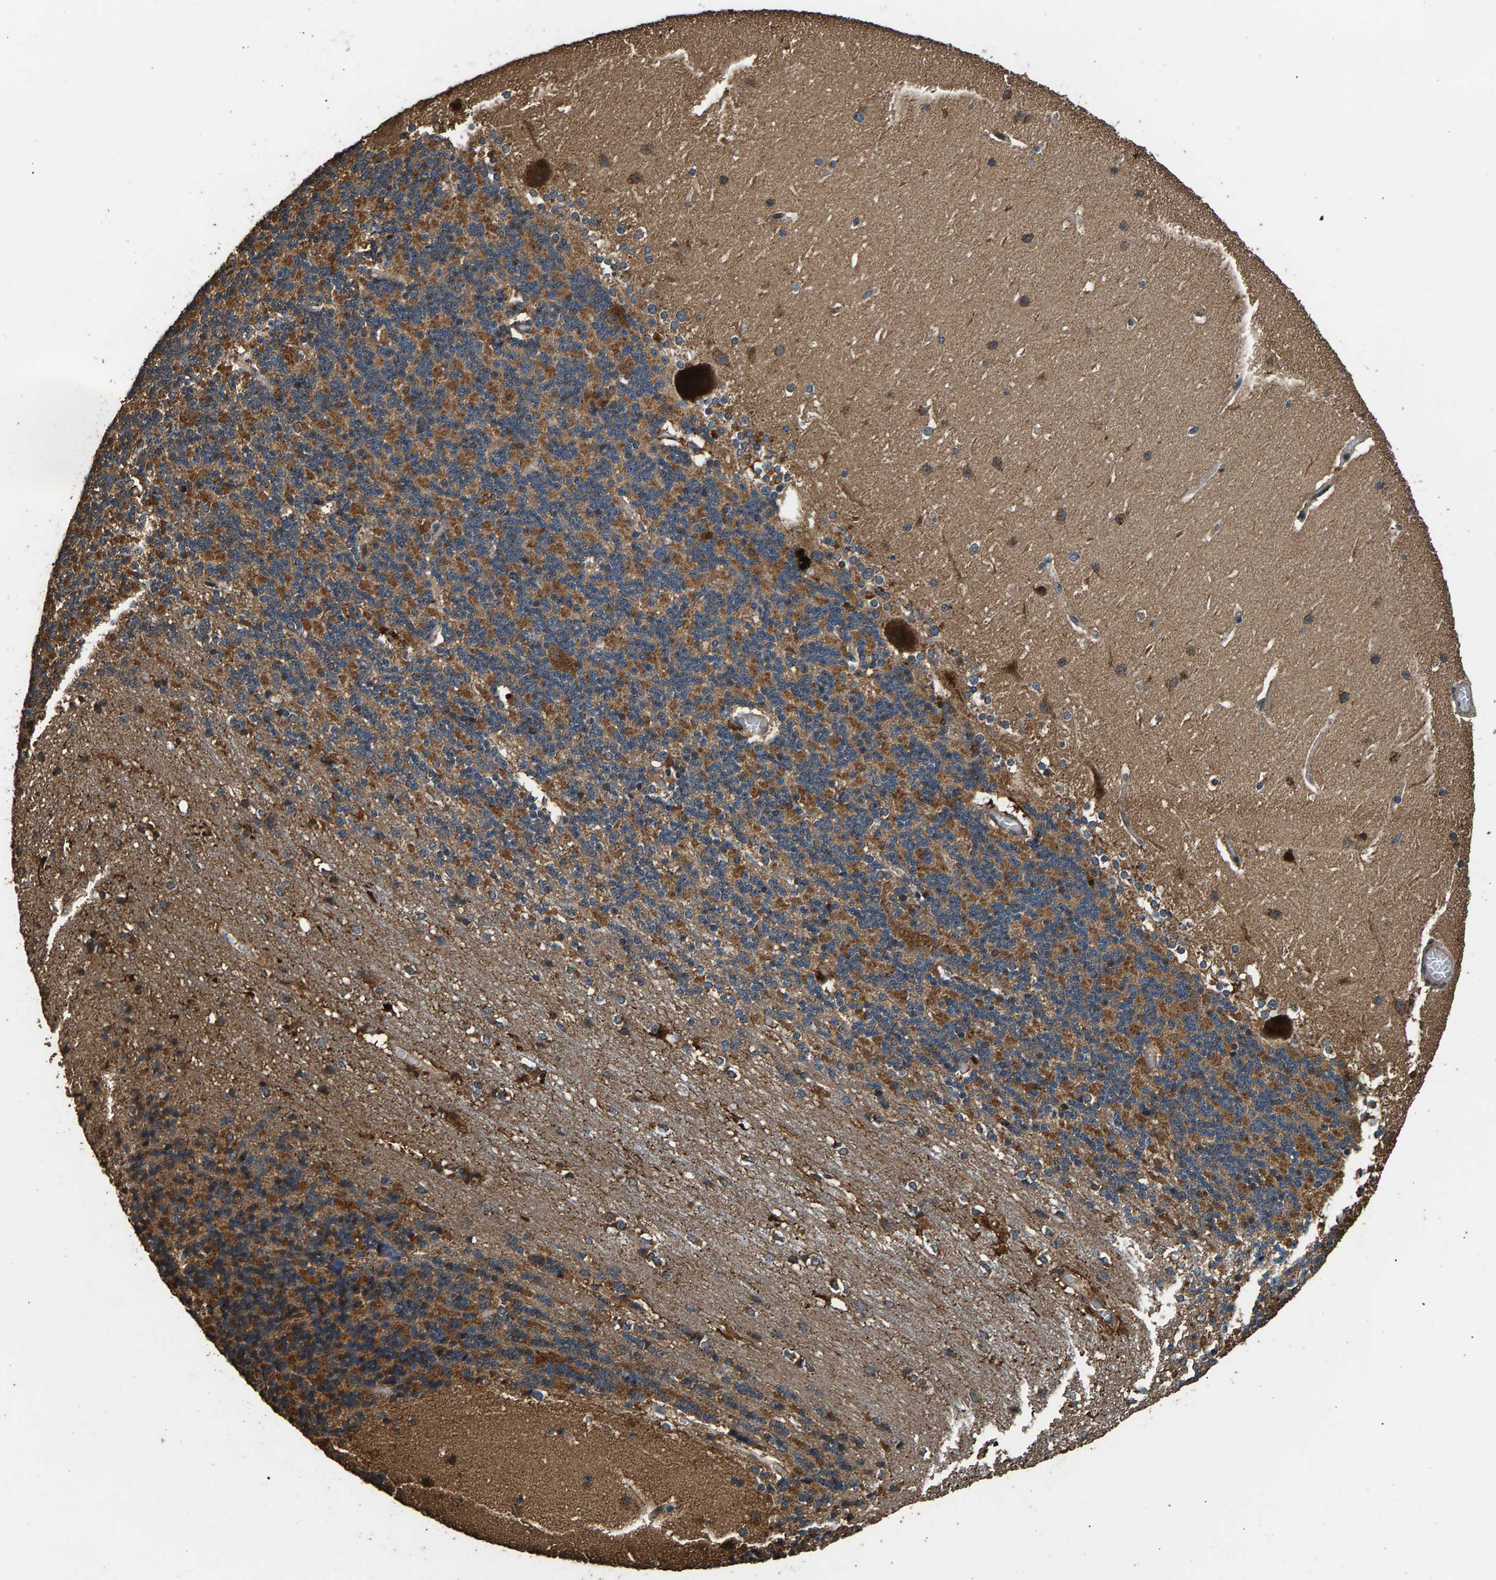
{"staining": {"intensity": "moderate", "quantity": "25%-75%", "location": "cytoplasmic/membranous"}, "tissue": "cerebellum", "cell_type": "Cells in granular layer", "image_type": "normal", "snomed": [{"axis": "morphology", "description": "Normal tissue, NOS"}, {"axis": "topography", "description": "Cerebellum"}], "caption": "An immunohistochemistry photomicrograph of benign tissue is shown. Protein staining in brown labels moderate cytoplasmic/membranous positivity in cerebellum within cells in granular layer. (brown staining indicates protein expression, while blue staining denotes nuclei).", "gene": "MRPL27", "patient": {"sex": "female", "age": 19}}